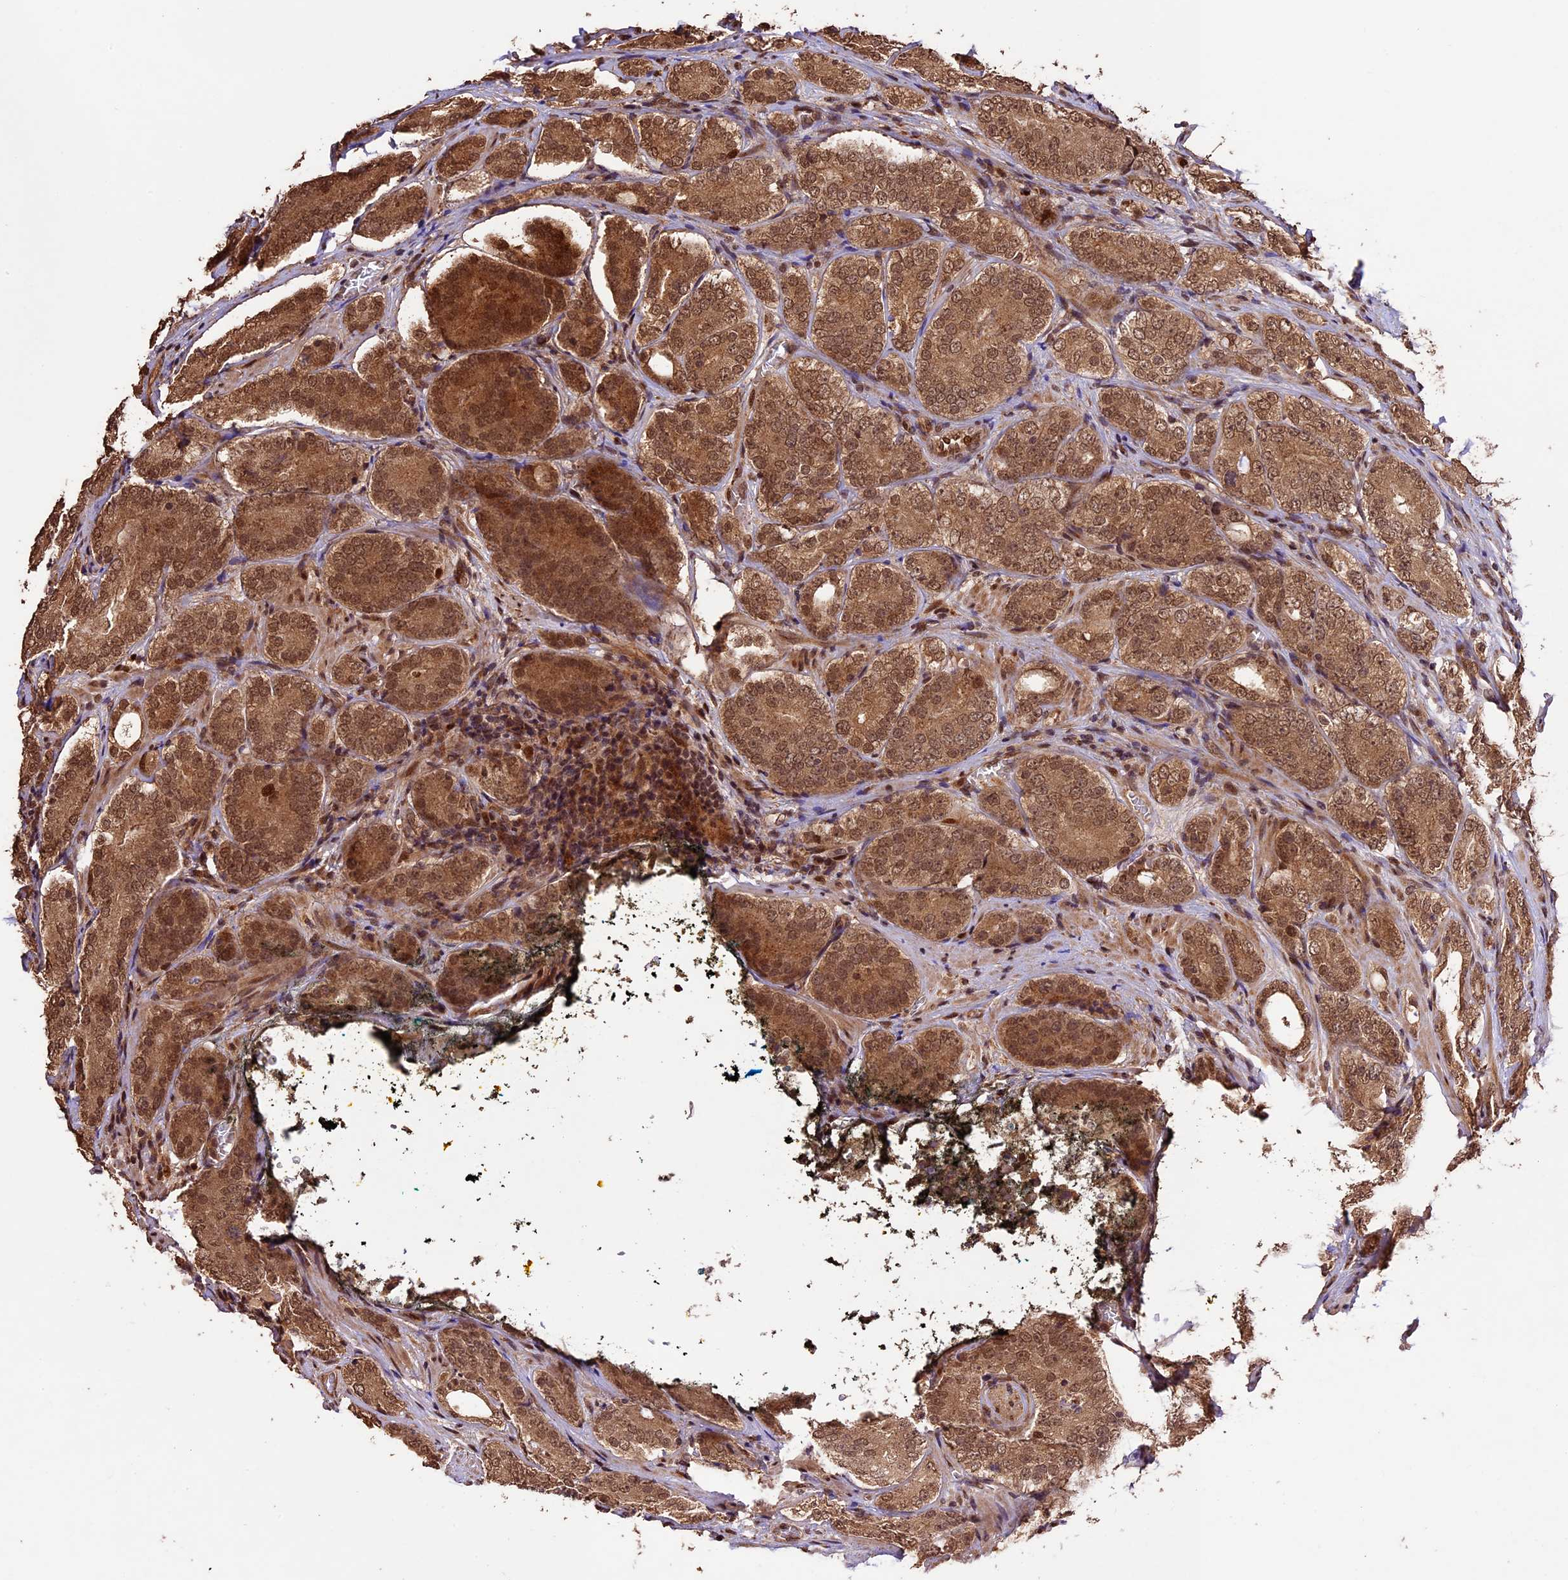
{"staining": {"intensity": "moderate", "quantity": ">75%", "location": "cytoplasmic/membranous,nuclear"}, "tissue": "prostate cancer", "cell_type": "Tumor cells", "image_type": "cancer", "snomed": [{"axis": "morphology", "description": "Adenocarcinoma, High grade"}, {"axis": "topography", "description": "Prostate"}], "caption": "Immunohistochemical staining of high-grade adenocarcinoma (prostate) exhibits medium levels of moderate cytoplasmic/membranous and nuclear positivity in approximately >75% of tumor cells.", "gene": "CDKN2AIP", "patient": {"sex": "male", "age": 56}}